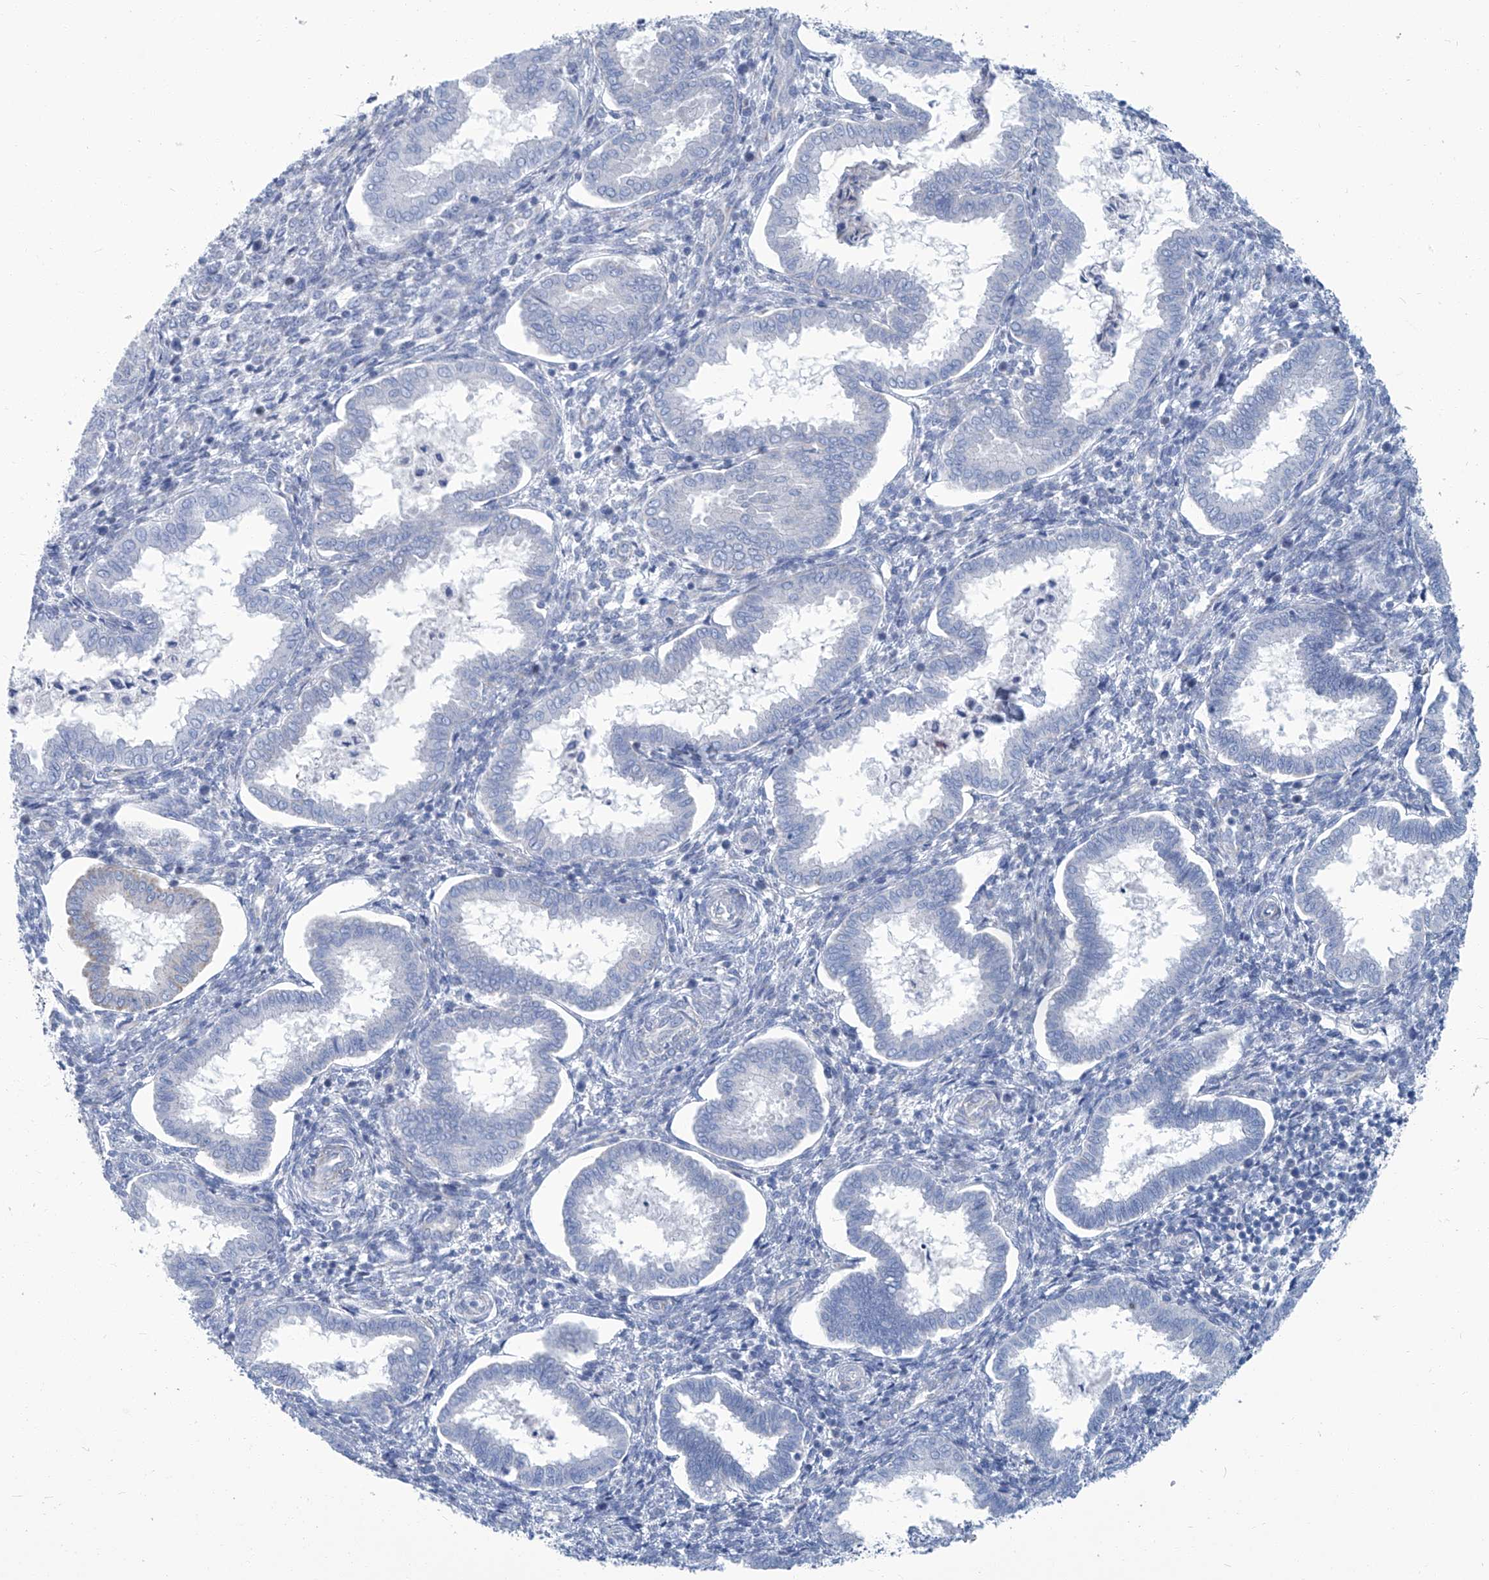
{"staining": {"intensity": "negative", "quantity": "none", "location": "none"}, "tissue": "endometrium", "cell_type": "Cells in endometrial stroma", "image_type": "normal", "snomed": [{"axis": "morphology", "description": "Normal tissue, NOS"}, {"axis": "topography", "description": "Endometrium"}], "caption": "Protein analysis of unremarkable endometrium shows no significant expression in cells in endometrial stroma. The staining is performed using DAB brown chromogen with nuclei counter-stained in using hematoxylin.", "gene": "PFKL", "patient": {"sex": "female", "age": 24}}